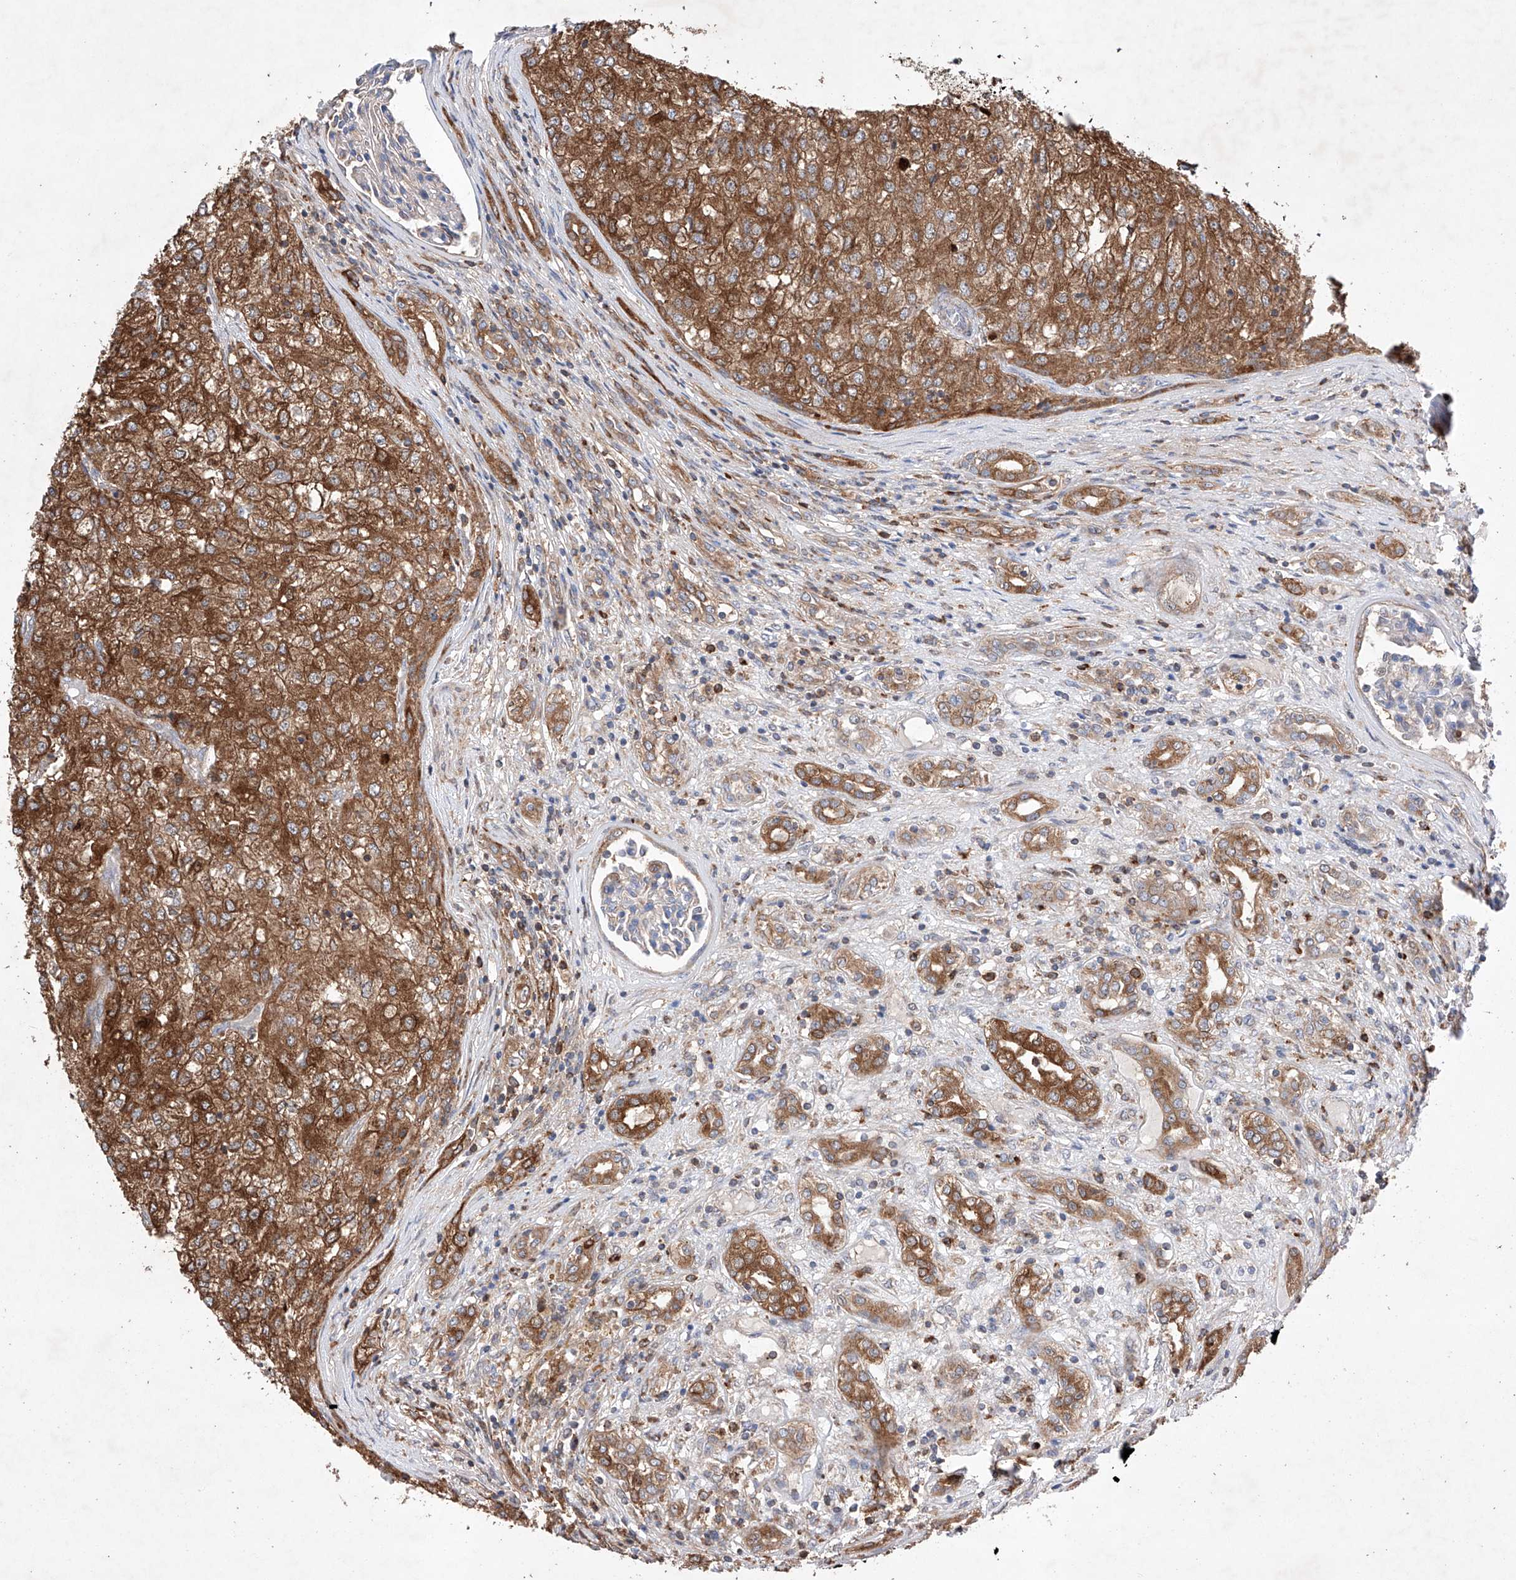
{"staining": {"intensity": "strong", "quantity": ">75%", "location": "cytoplasmic/membranous"}, "tissue": "renal cancer", "cell_type": "Tumor cells", "image_type": "cancer", "snomed": [{"axis": "morphology", "description": "Adenocarcinoma, NOS"}, {"axis": "topography", "description": "Kidney"}], "caption": "An IHC image of tumor tissue is shown. Protein staining in brown highlights strong cytoplasmic/membranous positivity in adenocarcinoma (renal) within tumor cells.", "gene": "TIMM23", "patient": {"sex": "female", "age": 54}}